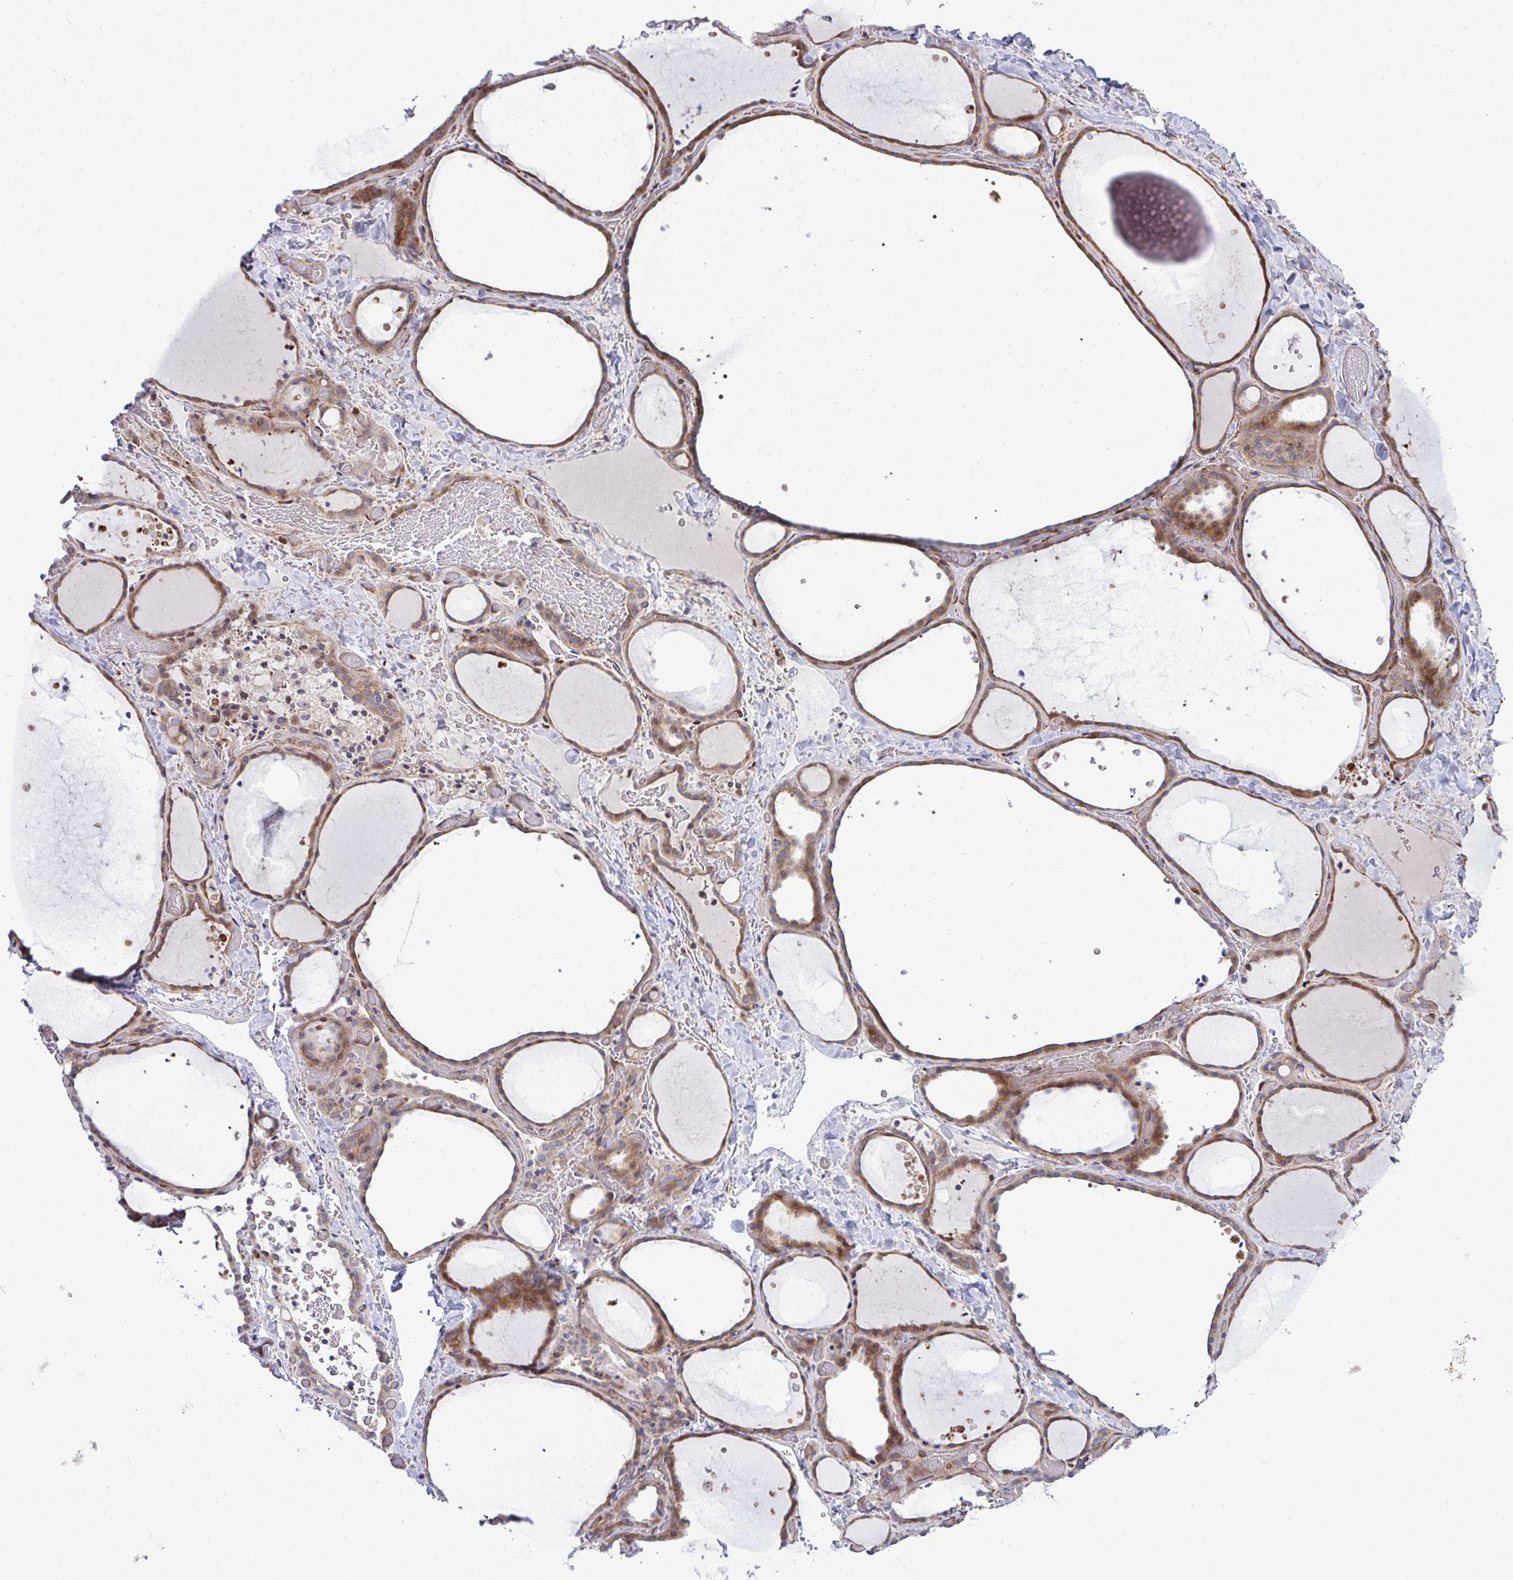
{"staining": {"intensity": "moderate", "quantity": ">75%", "location": "cytoplasmic/membranous"}, "tissue": "thyroid gland", "cell_type": "Glandular cells", "image_type": "normal", "snomed": [{"axis": "morphology", "description": "Normal tissue, NOS"}, {"axis": "topography", "description": "Thyroid gland"}], "caption": "IHC micrograph of normal thyroid gland stained for a protein (brown), which exhibits medium levels of moderate cytoplasmic/membranous positivity in approximately >75% of glandular cells.", "gene": "ZSCAN9", "patient": {"sex": "female", "age": 36}}